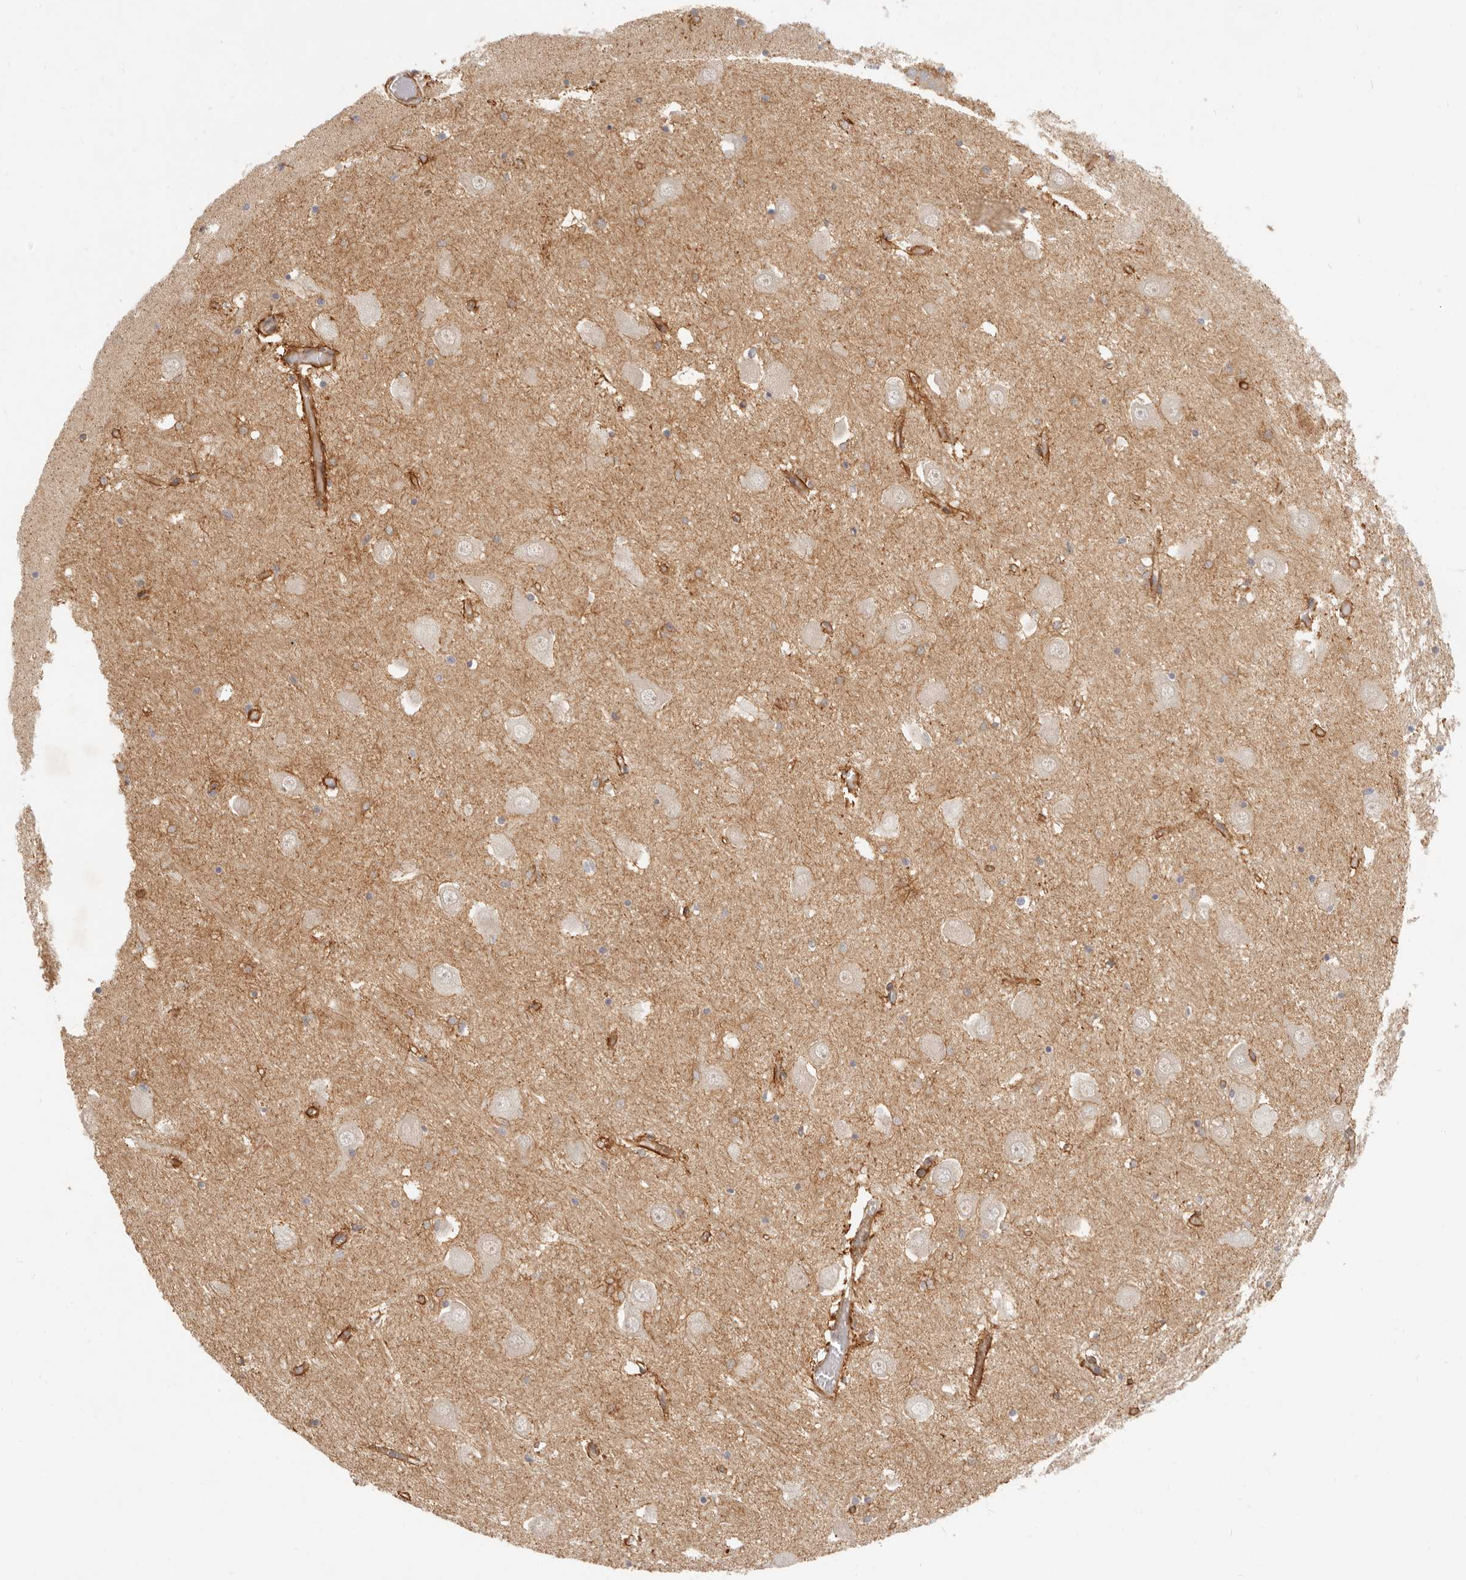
{"staining": {"intensity": "moderate", "quantity": "<25%", "location": "cytoplasmic/membranous"}, "tissue": "hippocampus", "cell_type": "Glial cells", "image_type": "normal", "snomed": [{"axis": "morphology", "description": "Normal tissue, NOS"}, {"axis": "topography", "description": "Hippocampus"}], "caption": "A photomicrograph of hippocampus stained for a protein displays moderate cytoplasmic/membranous brown staining in glial cells. (Stains: DAB (3,3'-diaminobenzidine) in brown, nuclei in blue, Microscopy: brightfield microscopy at high magnification).", "gene": "UFSP1", "patient": {"sex": "male", "age": 70}}